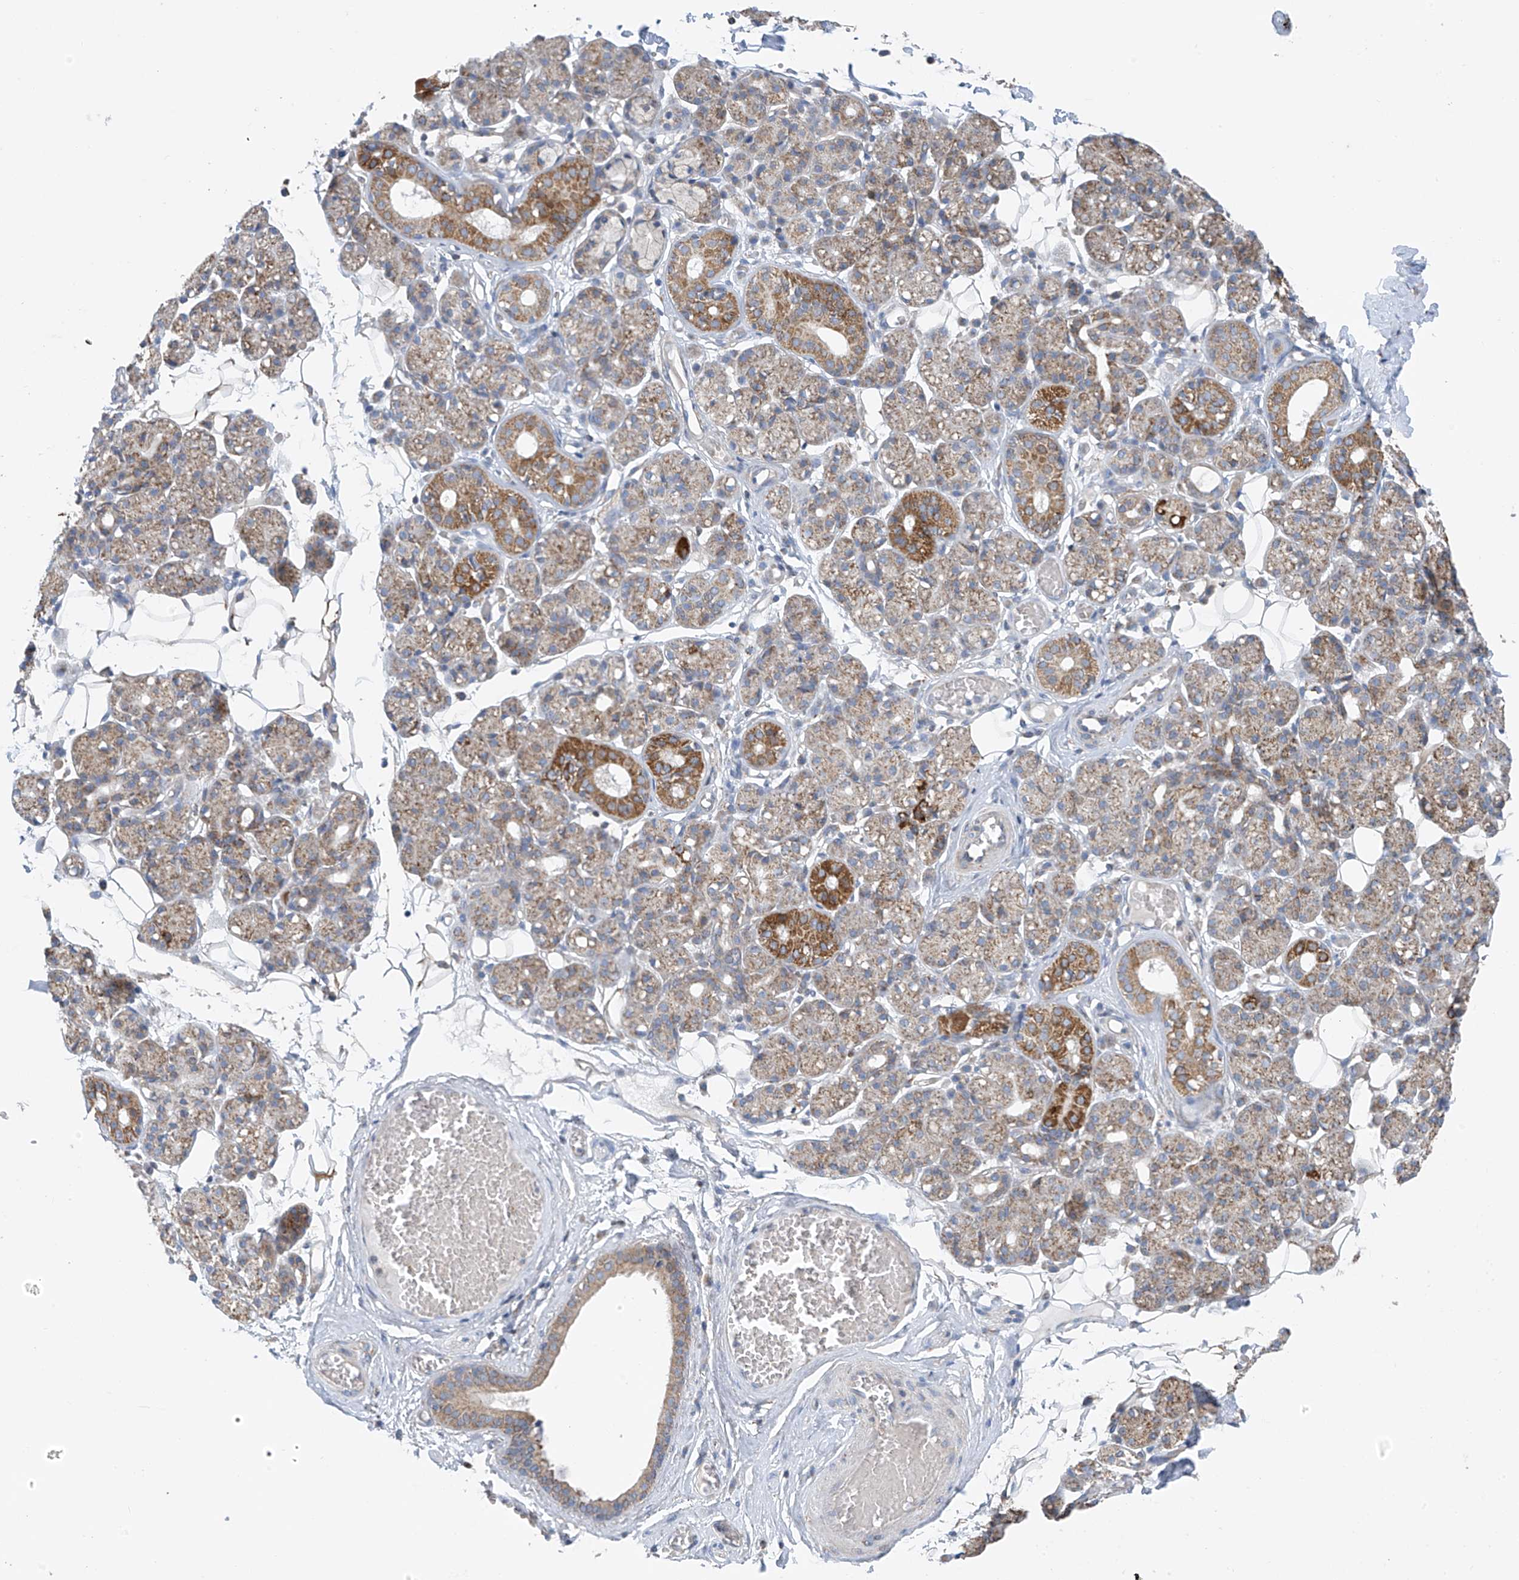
{"staining": {"intensity": "moderate", "quantity": "25%-75%", "location": "cytoplasmic/membranous"}, "tissue": "salivary gland", "cell_type": "Glandular cells", "image_type": "normal", "snomed": [{"axis": "morphology", "description": "Normal tissue, NOS"}, {"axis": "topography", "description": "Salivary gland"}], "caption": "Normal salivary gland displays moderate cytoplasmic/membranous positivity in about 25%-75% of glandular cells, visualized by immunohistochemistry.", "gene": "EOMES", "patient": {"sex": "male", "age": 63}}